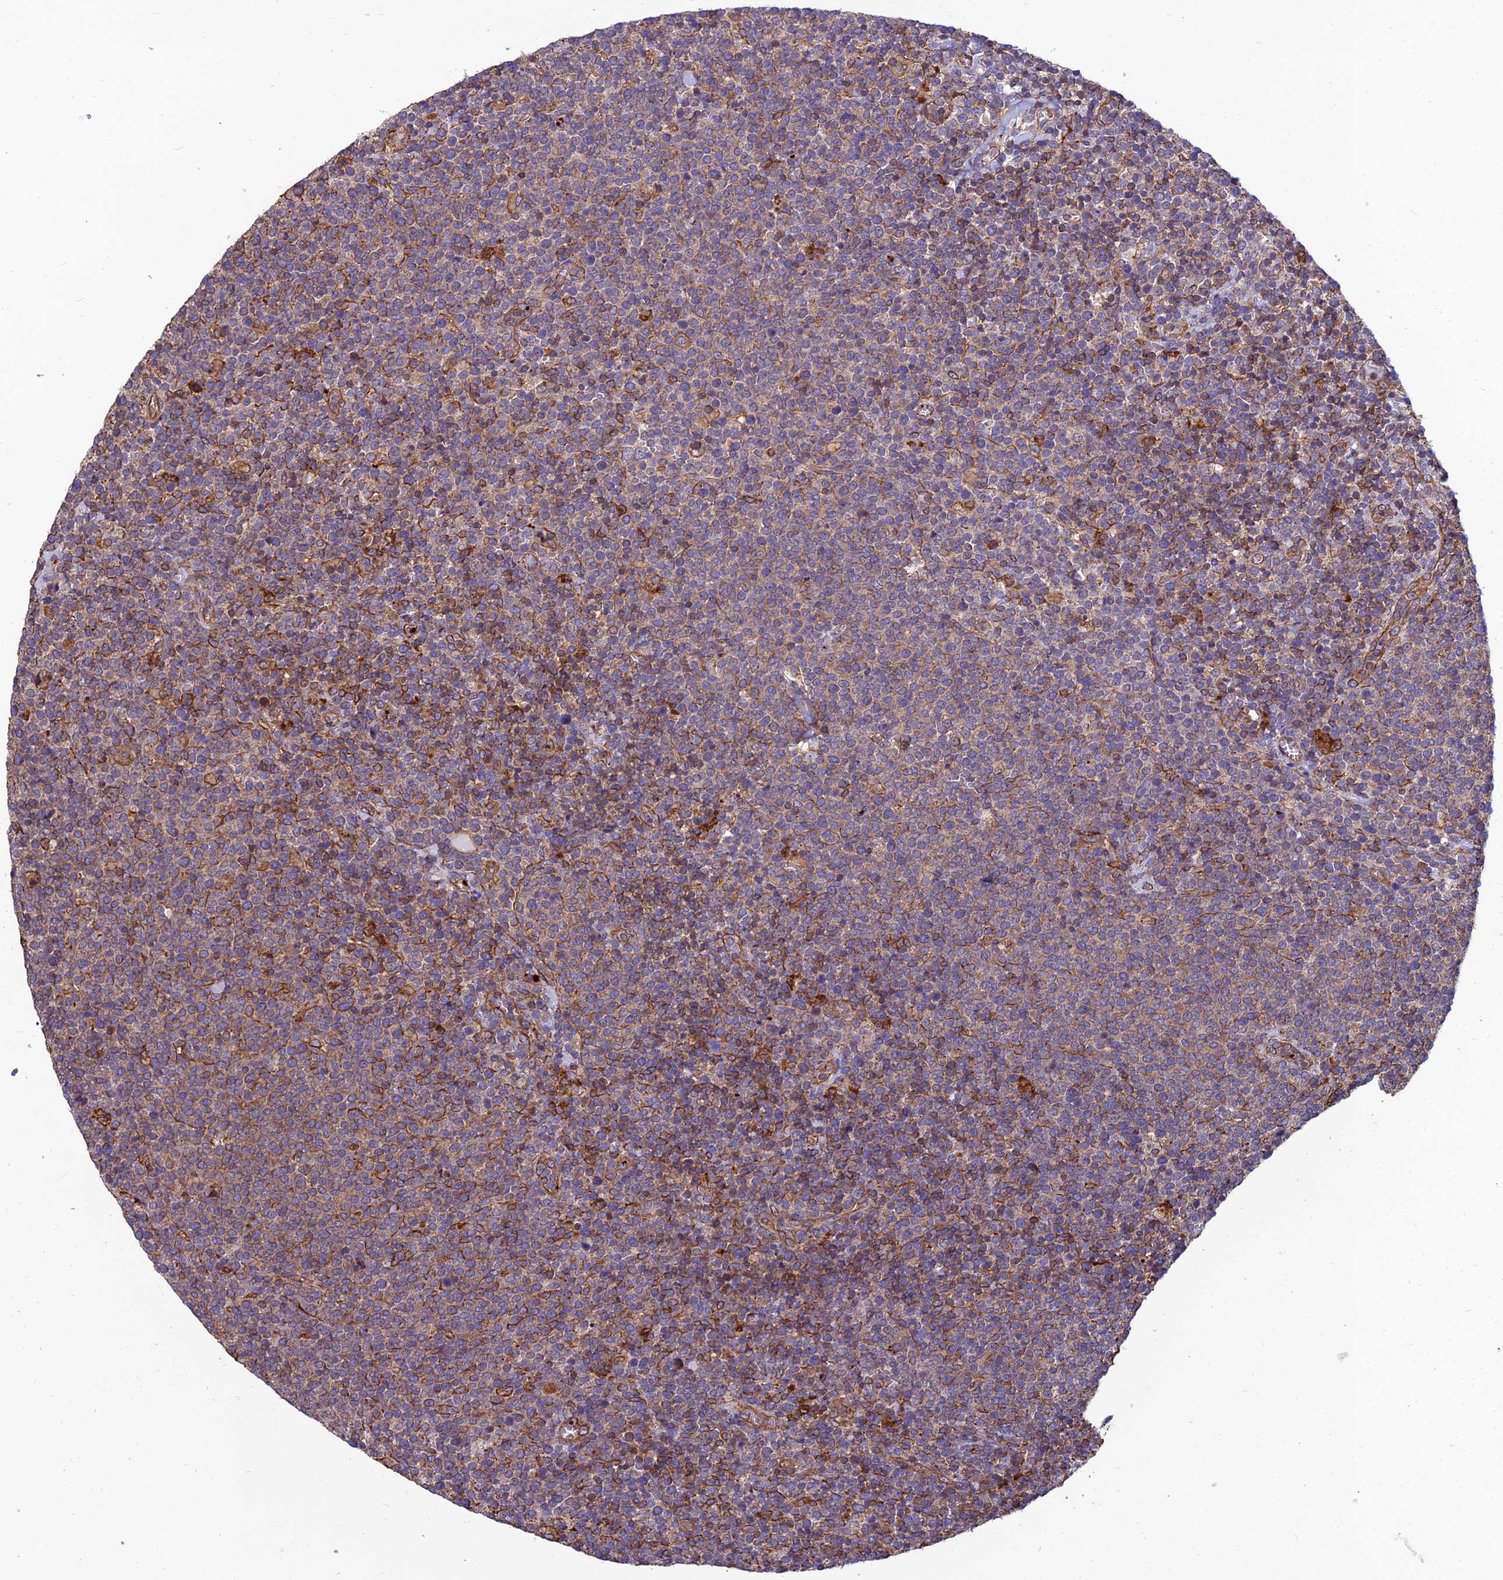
{"staining": {"intensity": "weak", "quantity": "25%-75%", "location": "cytoplasmic/membranous"}, "tissue": "lymphoma", "cell_type": "Tumor cells", "image_type": "cancer", "snomed": [{"axis": "morphology", "description": "Malignant lymphoma, non-Hodgkin's type, High grade"}, {"axis": "topography", "description": "Lymph node"}], "caption": "A high-resolution photomicrograph shows immunohistochemistry (IHC) staining of lymphoma, which exhibits weak cytoplasmic/membranous expression in approximately 25%-75% of tumor cells.", "gene": "PSMD11", "patient": {"sex": "male", "age": 61}}